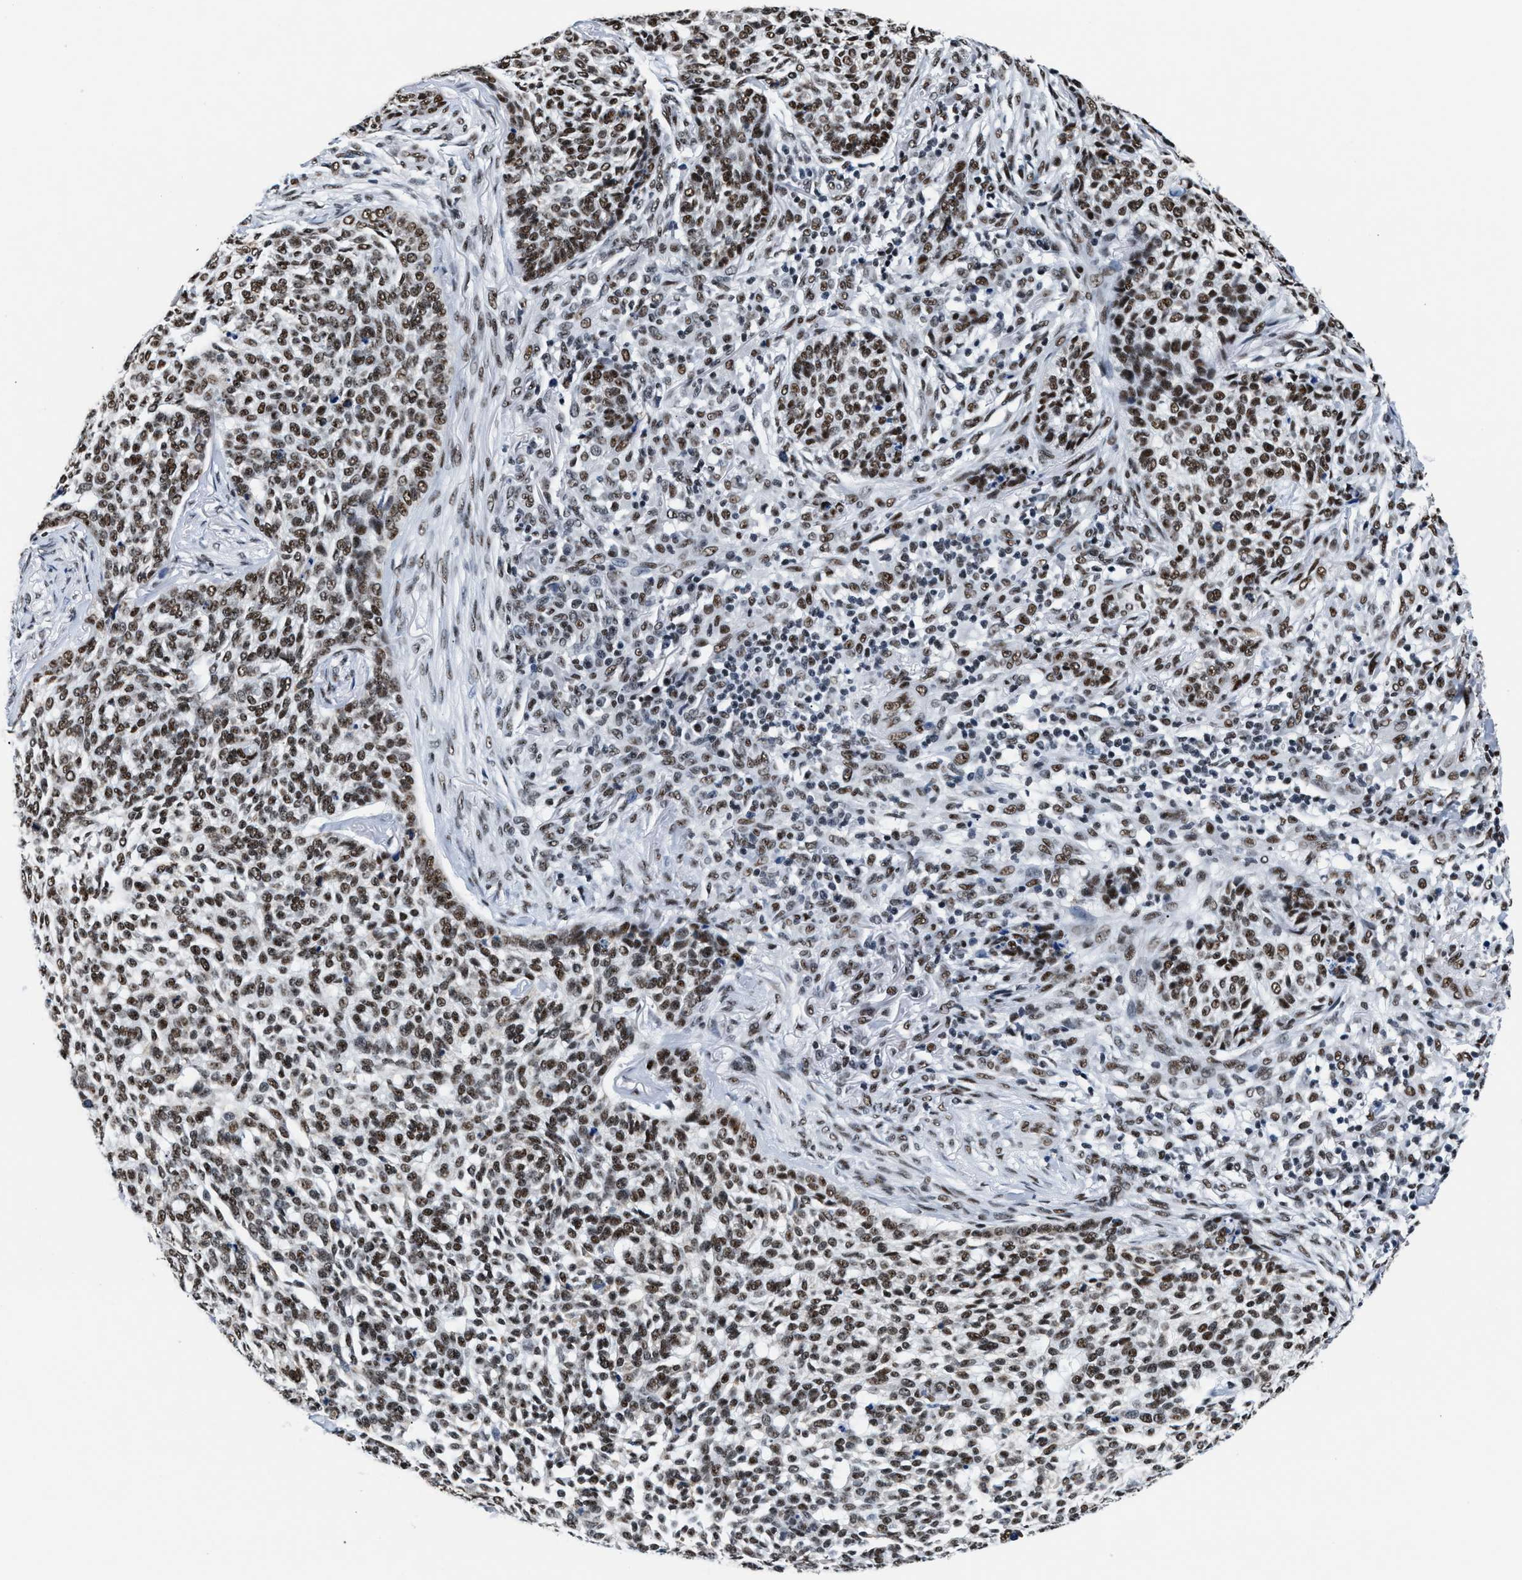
{"staining": {"intensity": "strong", "quantity": ">75%", "location": "nuclear"}, "tissue": "skin cancer", "cell_type": "Tumor cells", "image_type": "cancer", "snomed": [{"axis": "morphology", "description": "Basal cell carcinoma"}, {"axis": "topography", "description": "Skin"}], "caption": "This histopathology image reveals immunohistochemistry staining of human basal cell carcinoma (skin), with high strong nuclear staining in about >75% of tumor cells.", "gene": "RAD50", "patient": {"sex": "female", "age": 64}}